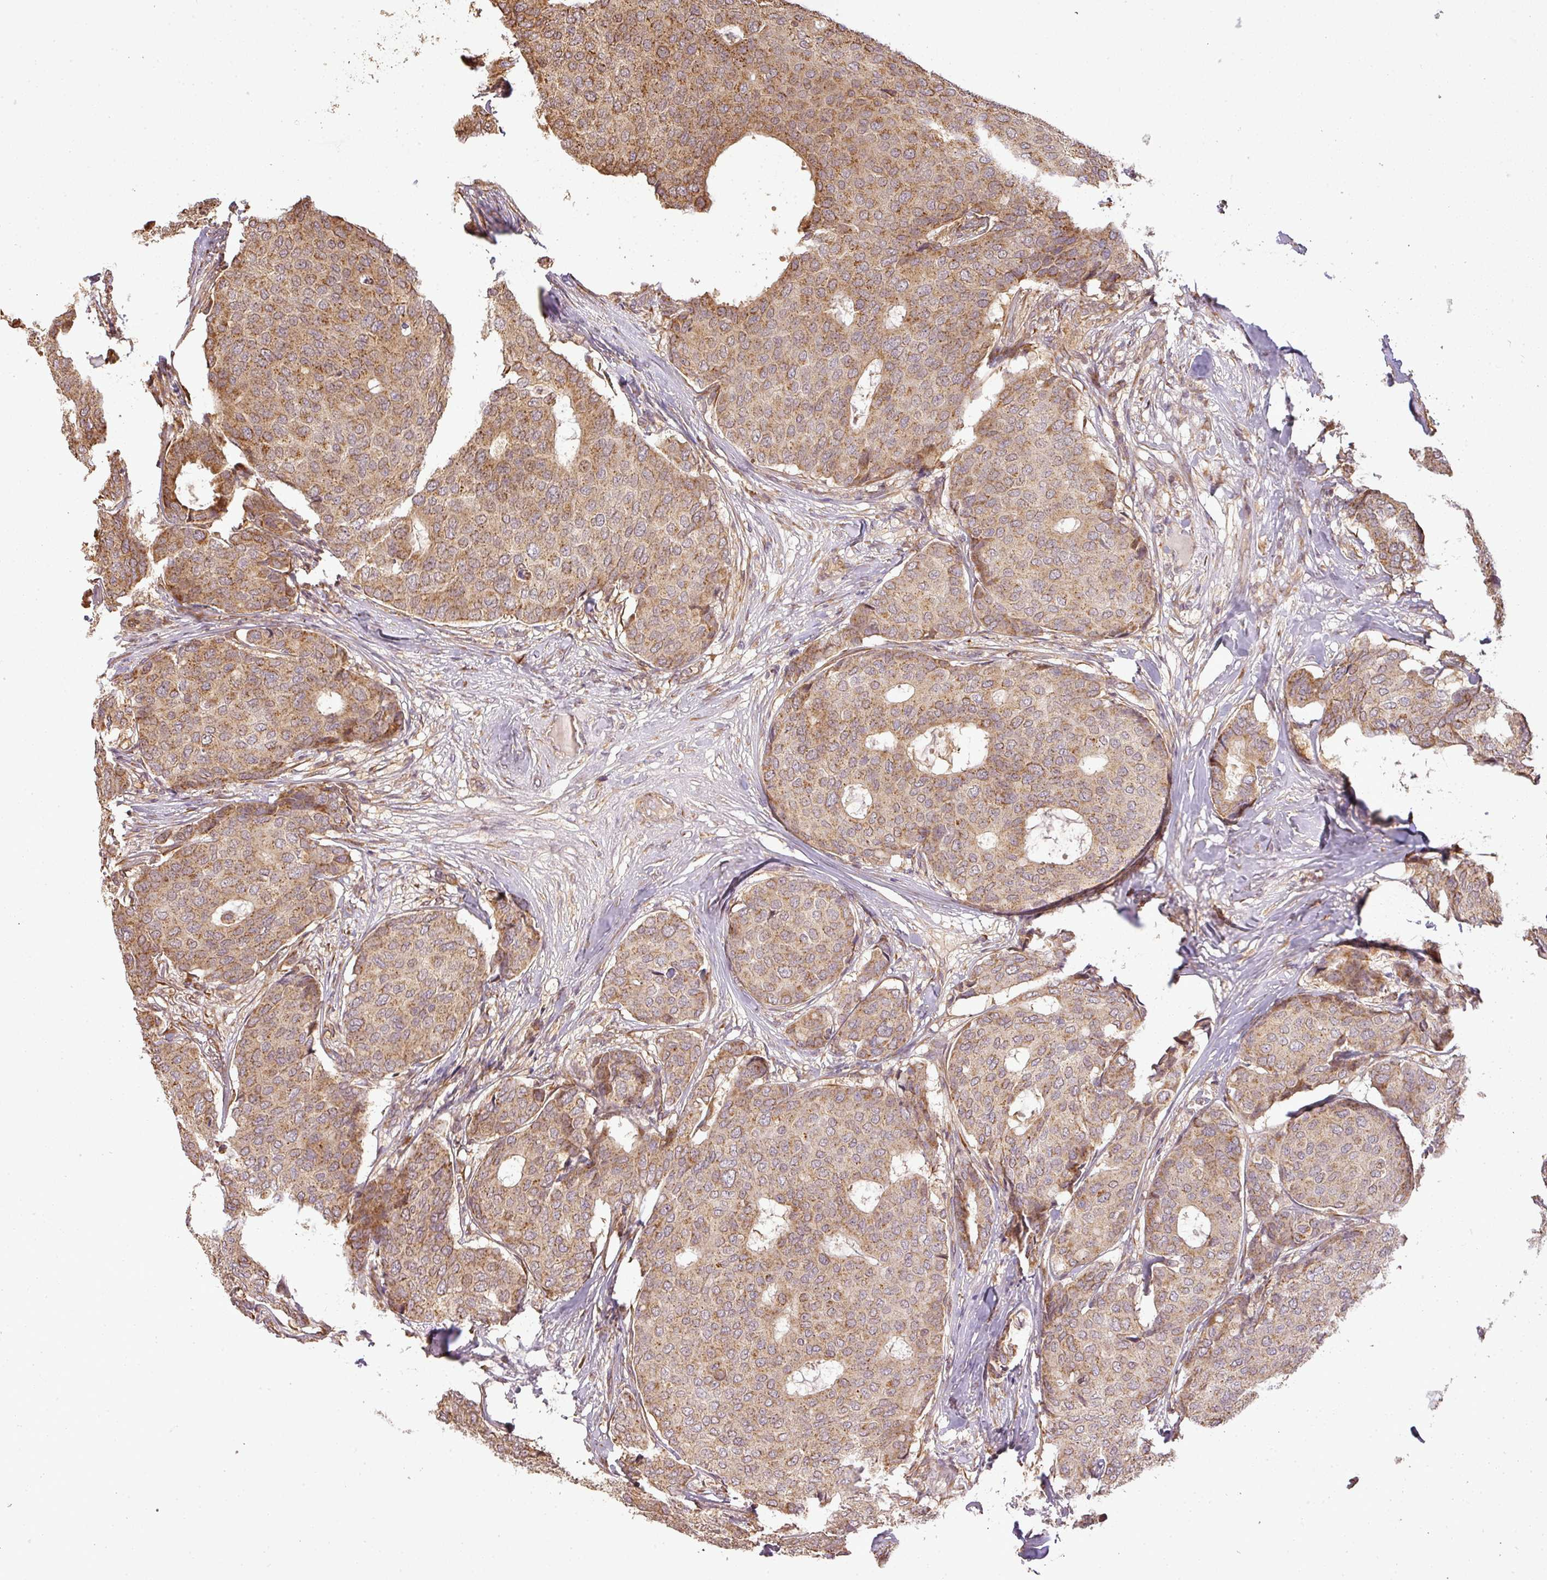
{"staining": {"intensity": "moderate", "quantity": ">75%", "location": "cytoplasmic/membranous"}, "tissue": "breast cancer", "cell_type": "Tumor cells", "image_type": "cancer", "snomed": [{"axis": "morphology", "description": "Duct carcinoma"}, {"axis": "topography", "description": "Breast"}], "caption": "Intraductal carcinoma (breast) stained with a brown dye reveals moderate cytoplasmic/membranous positive positivity in about >75% of tumor cells.", "gene": "FAIM", "patient": {"sex": "female", "age": 75}}